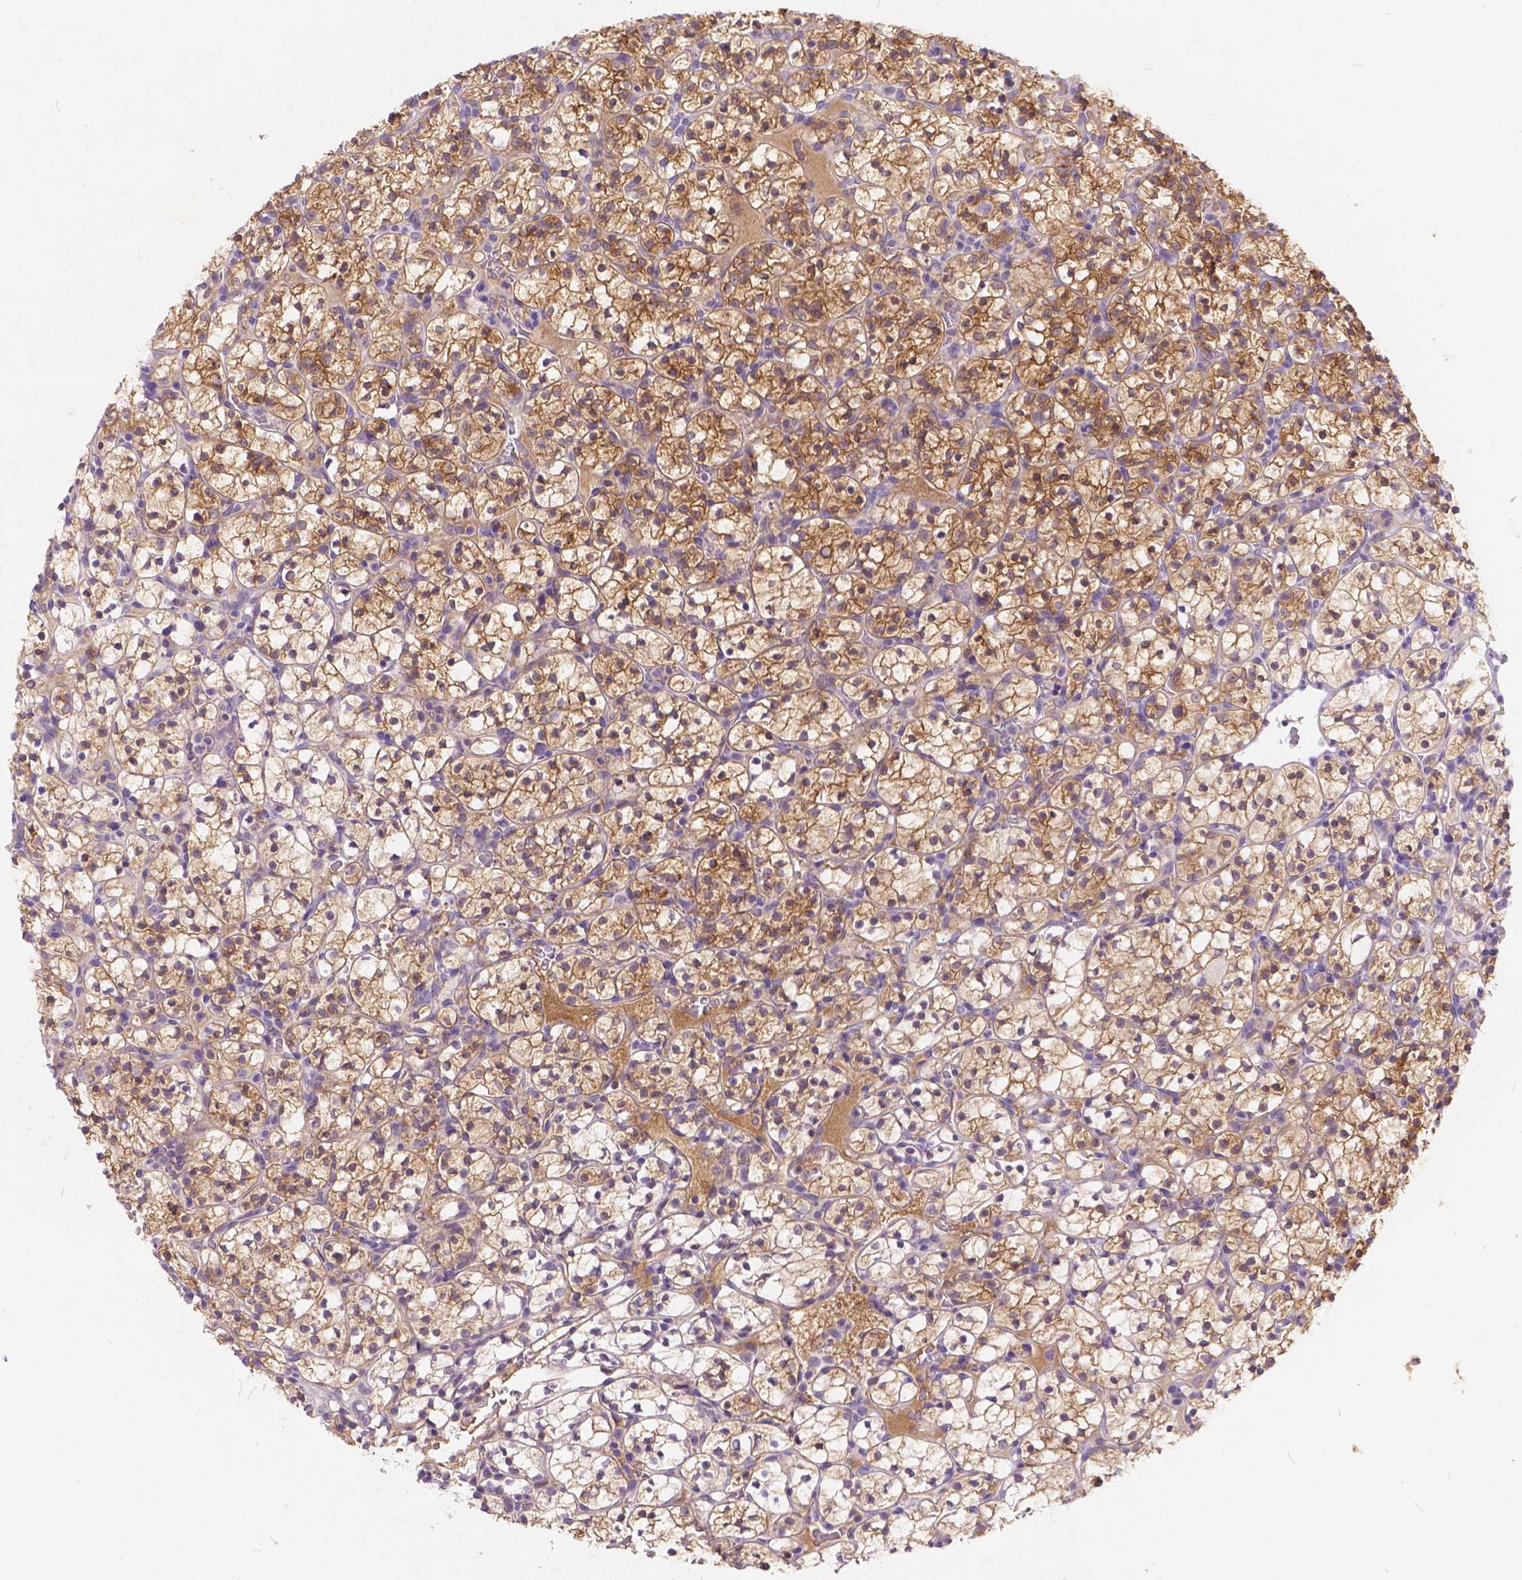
{"staining": {"intensity": "moderate", "quantity": ">75%", "location": "cytoplasmic/membranous"}, "tissue": "renal cancer", "cell_type": "Tumor cells", "image_type": "cancer", "snomed": [{"axis": "morphology", "description": "Adenocarcinoma, NOS"}, {"axis": "topography", "description": "Kidney"}], "caption": "This is an image of immunohistochemistry staining of adenocarcinoma (renal), which shows moderate staining in the cytoplasmic/membranous of tumor cells.", "gene": "PEX11G", "patient": {"sex": "female", "age": 89}}